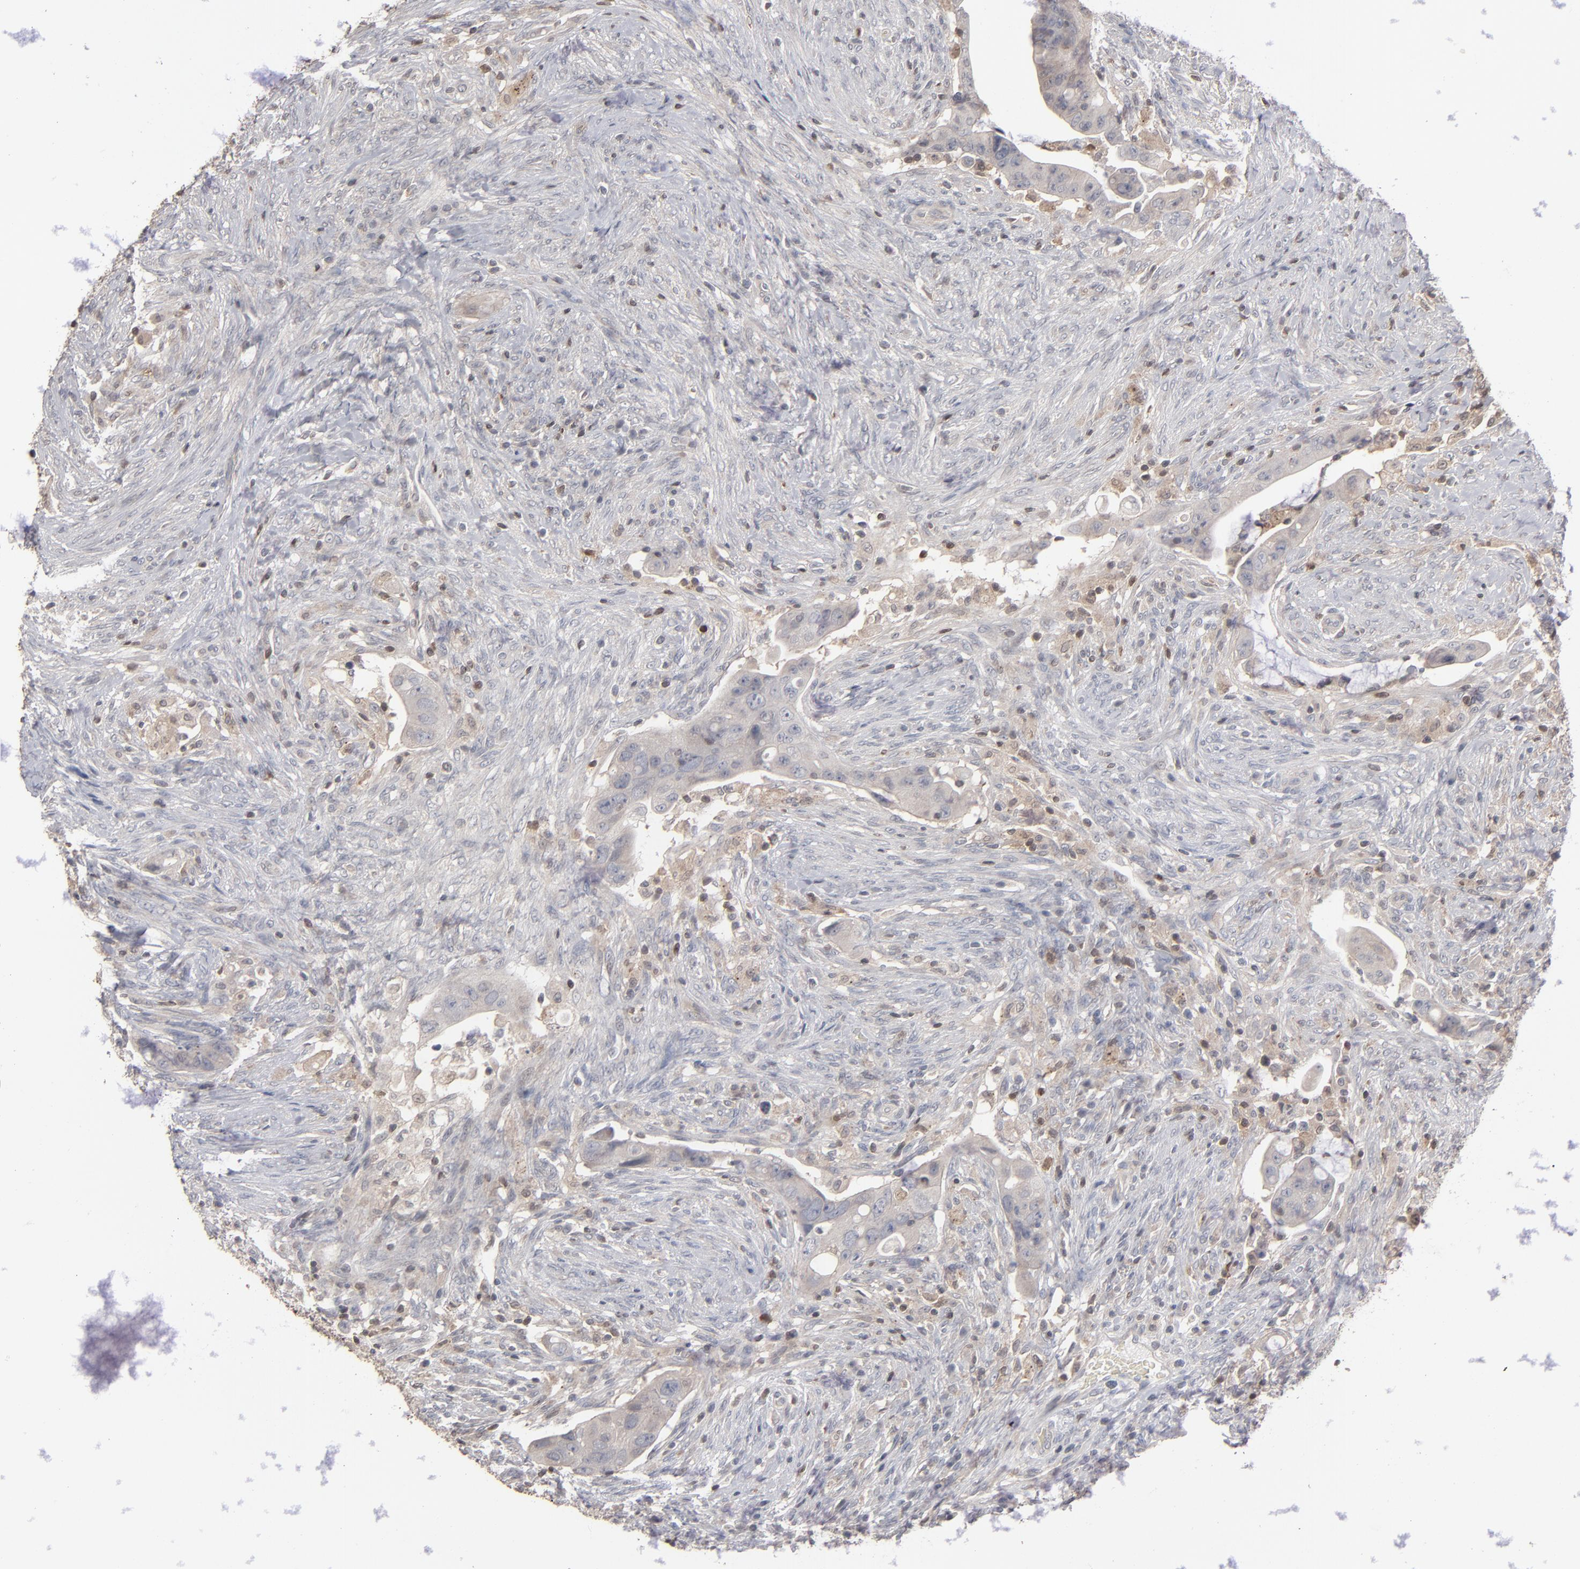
{"staining": {"intensity": "weak", "quantity": ">75%", "location": "cytoplasmic/membranous"}, "tissue": "colorectal cancer", "cell_type": "Tumor cells", "image_type": "cancer", "snomed": [{"axis": "morphology", "description": "Adenocarcinoma, NOS"}, {"axis": "topography", "description": "Rectum"}], "caption": "Immunohistochemical staining of human colorectal cancer exhibits low levels of weak cytoplasmic/membranous staining in about >75% of tumor cells. (brown staining indicates protein expression, while blue staining denotes nuclei).", "gene": "STAT4", "patient": {"sex": "female", "age": 71}}